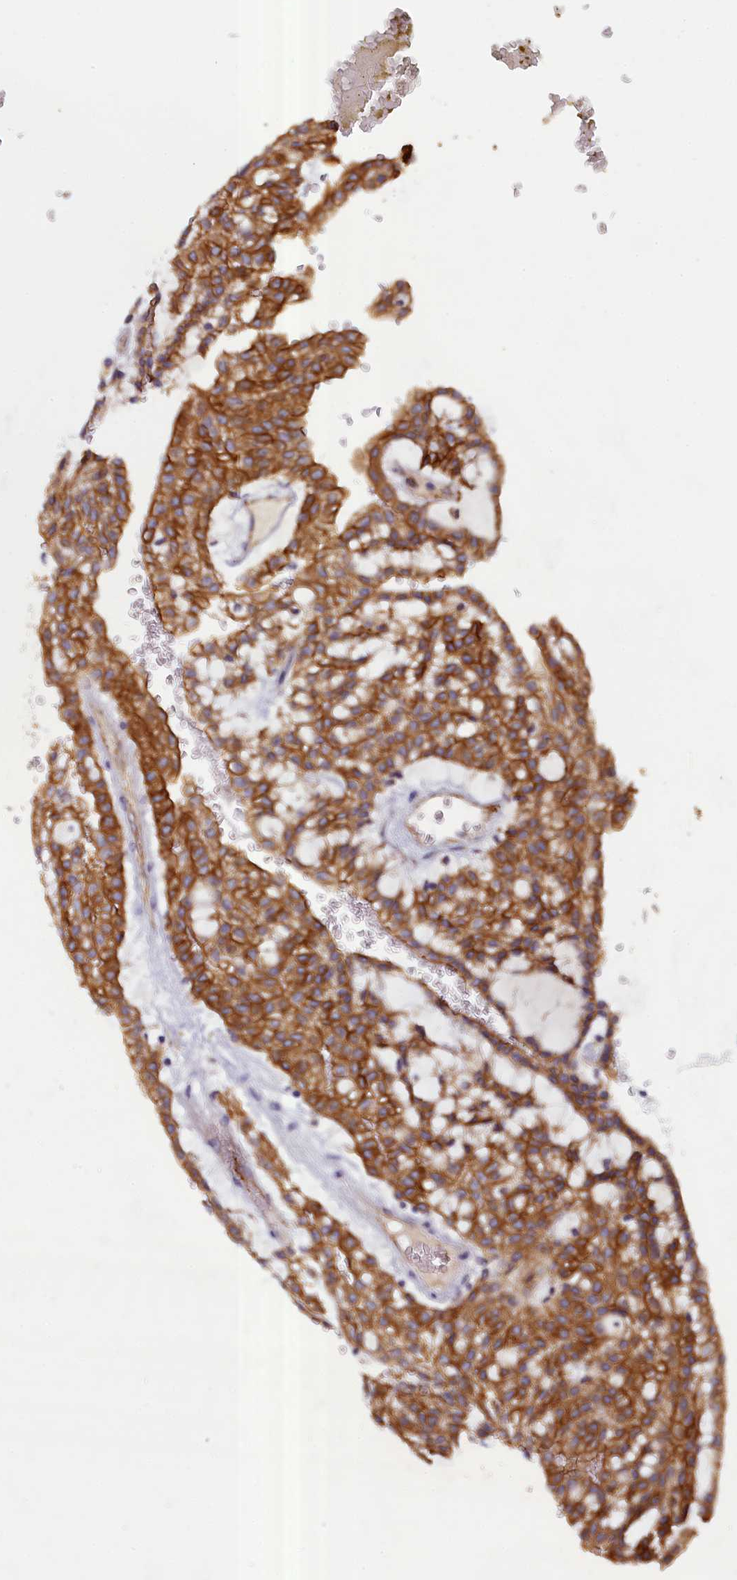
{"staining": {"intensity": "strong", "quantity": ">75%", "location": "cytoplasmic/membranous"}, "tissue": "renal cancer", "cell_type": "Tumor cells", "image_type": "cancer", "snomed": [{"axis": "morphology", "description": "Adenocarcinoma, NOS"}, {"axis": "topography", "description": "Kidney"}], "caption": "Renal cancer stained with a protein marker demonstrates strong staining in tumor cells.", "gene": "COL19A1", "patient": {"sex": "male", "age": 63}}